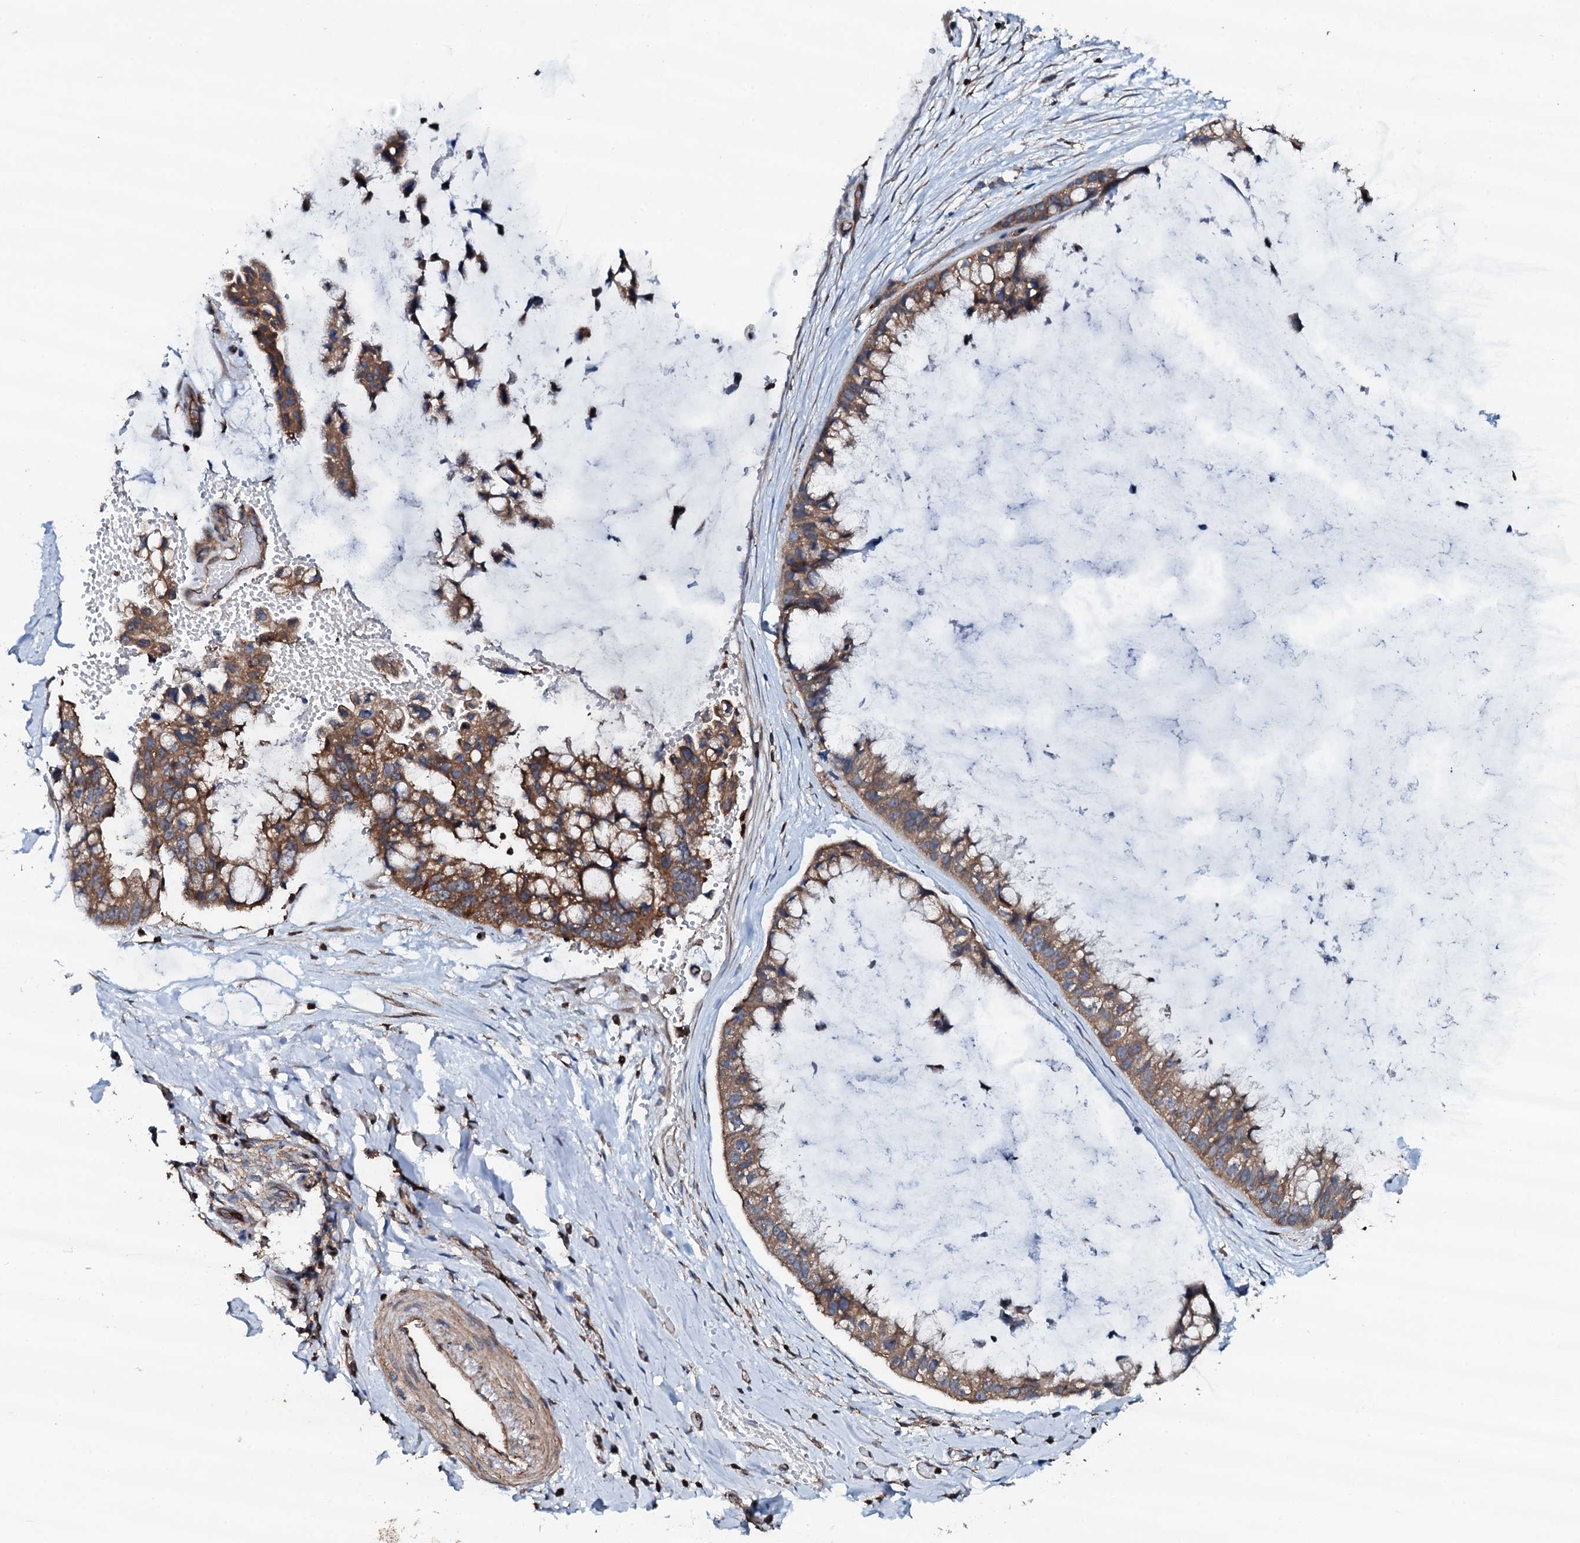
{"staining": {"intensity": "moderate", "quantity": ">75%", "location": "cytoplasmic/membranous"}, "tissue": "ovarian cancer", "cell_type": "Tumor cells", "image_type": "cancer", "snomed": [{"axis": "morphology", "description": "Cystadenocarcinoma, mucinous, NOS"}, {"axis": "topography", "description": "Ovary"}], "caption": "Immunohistochemical staining of ovarian mucinous cystadenocarcinoma exhibits medium levels of moderate cytoplasmic/membranous staining in about >75% of tumor cells. The staining was performed using DAB to visualize the protein expression in brown, while the nuclei were stained in blue with hematoxylin (Magnification: 20x).", "gene": "GRK2", "patient": {"sex": "female", "age": 39}}